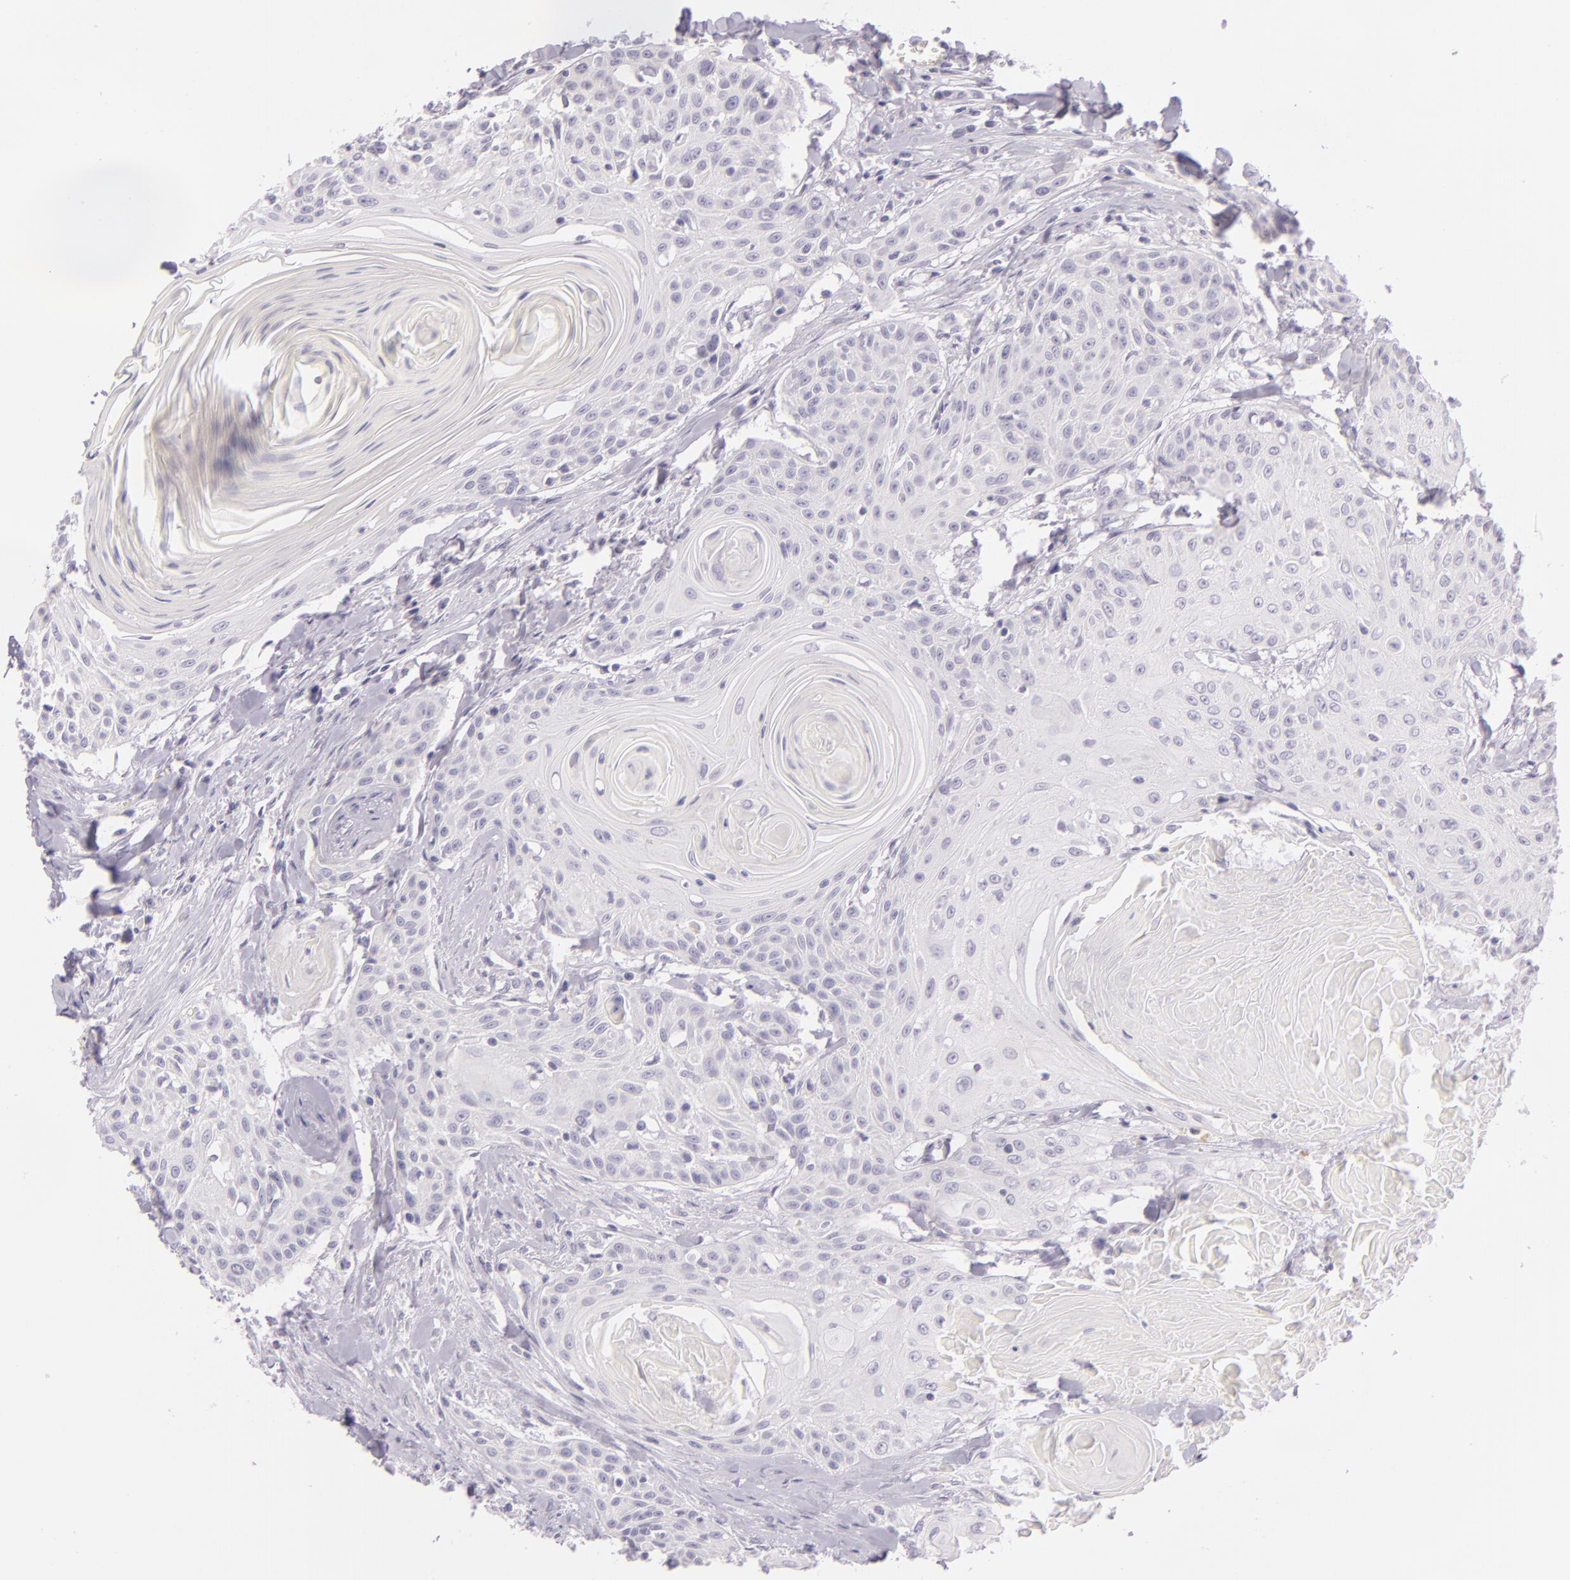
{"staining": {"intensity": "negative", "quantity": "none", "location": "none"}, "tissue": "head and neck cancer", "cell_type": "Tumor cells", "image_type": "cancer", "snomed": [{"axis": "morphology", "description": "Squamous cell carcinoma, NOS"}, {"axis": "morphology", "description": "Squamous cell carcinoma, metastatic, NOS"}, {"axis": "topography", "description": "Lymph node"}, {"axis": "topography", "description": "Salivary gland"}, {"axis": "topography", "description": "Head-Neck"}], "caption": "Tumor cells show no significant staining in head and neck cancer (squamous cell carcinoma). (DAB immunohistochemistry (IHC), high magnification).", "gene": "CBS", "patient": {"sex": "female", "age": 74}}